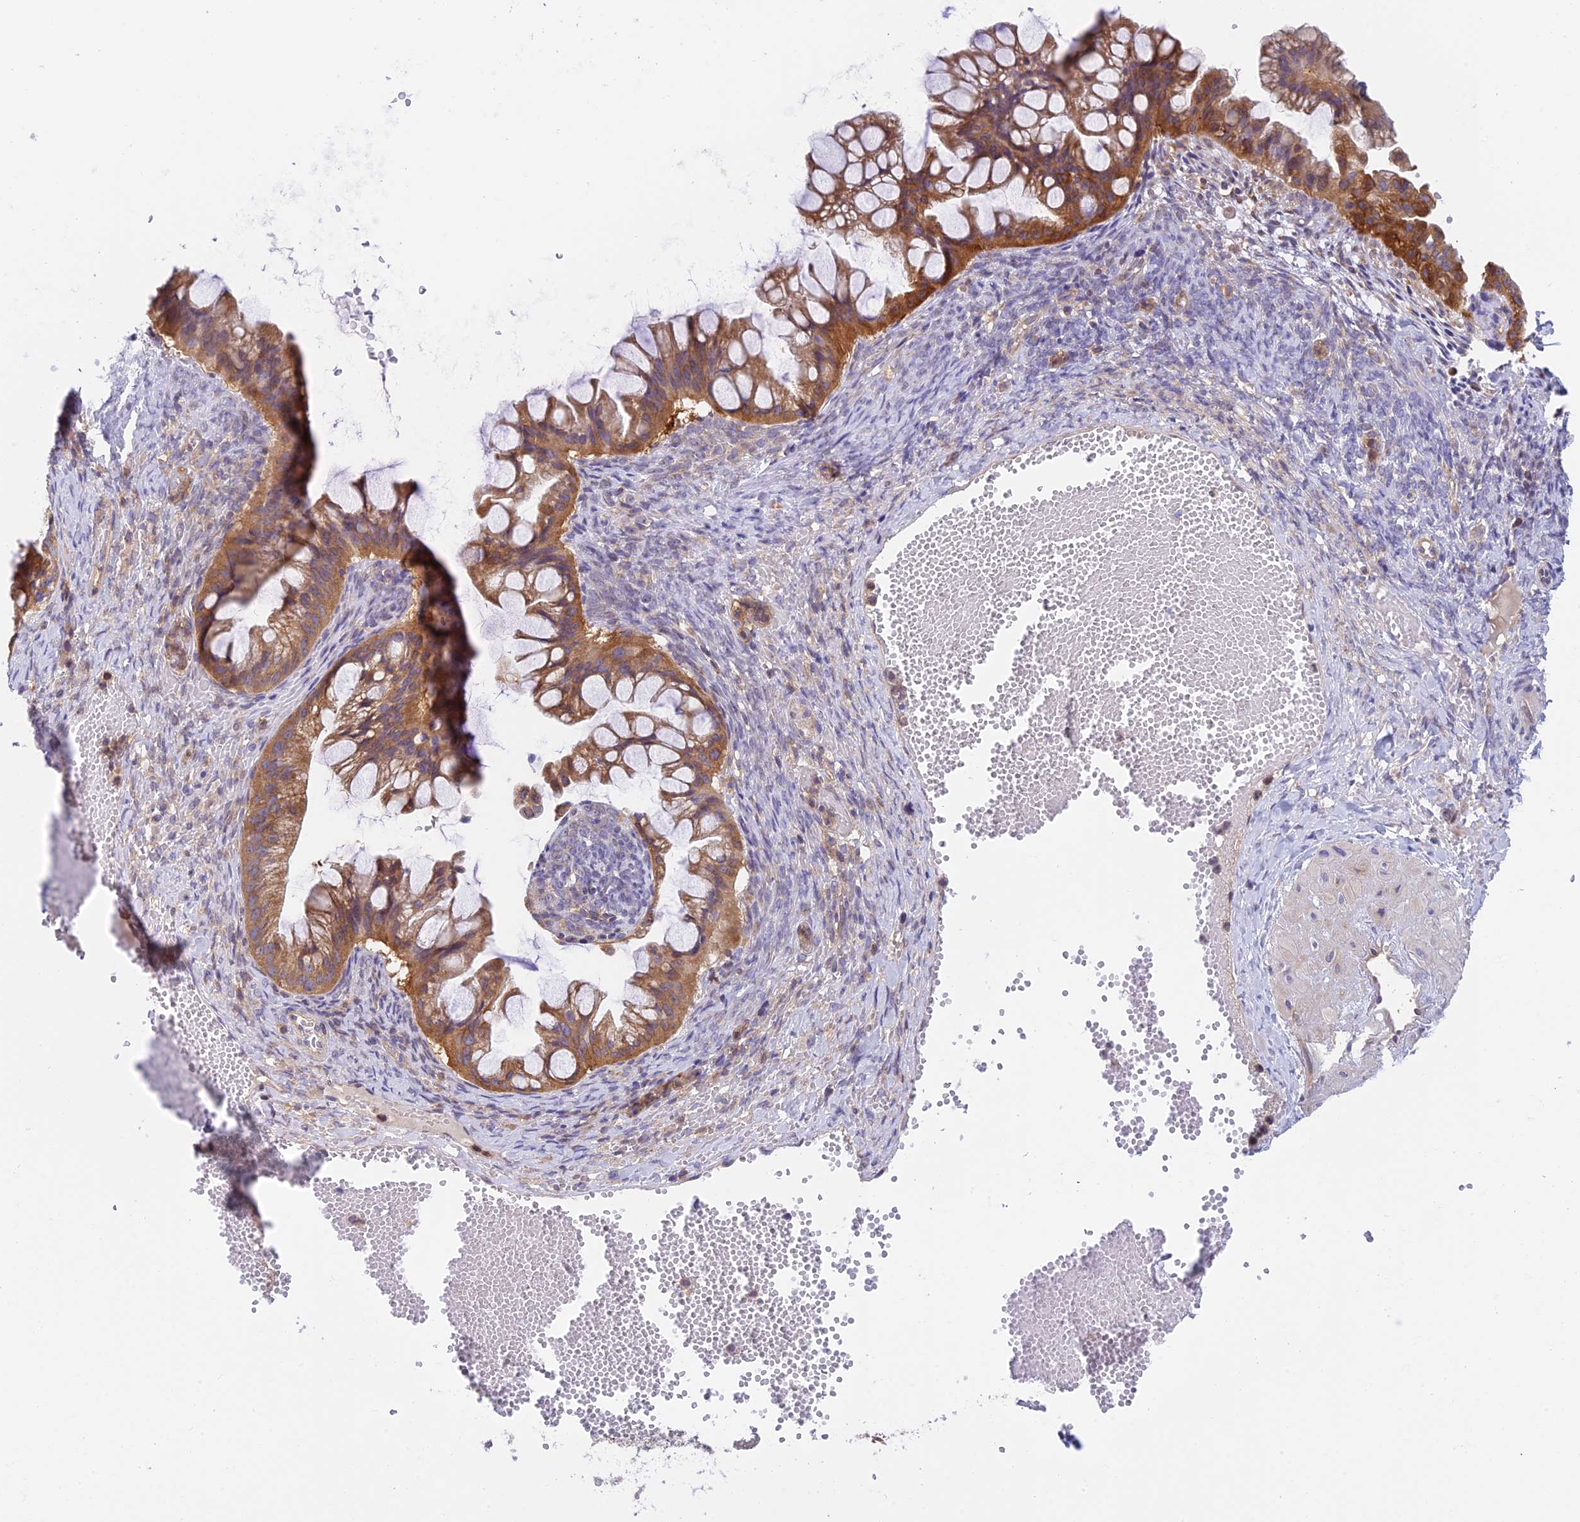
{"staining": {"intensity": "moderate", "quantity": ">75%", "location": "cytoplasmic/membranous"}, "tissue": "ovarian cancer", "cell_type": "Tumor cells", "image_type": "cancer", "snomed": [{"axis": "morphology", "description": "Cystadenocarcinoma, mucinous, NOS"}, {"axis": "topography", "description": "Ovary"}], "caption": "The image exhibits a brown stain indicating the presence of a protein in the cytoplasmic/membranous of tumor cells in mucinous cystadenocarcinoma (ovarian).", "gene": "IPO5", "patient": {"sex": "female", "age": 73}}